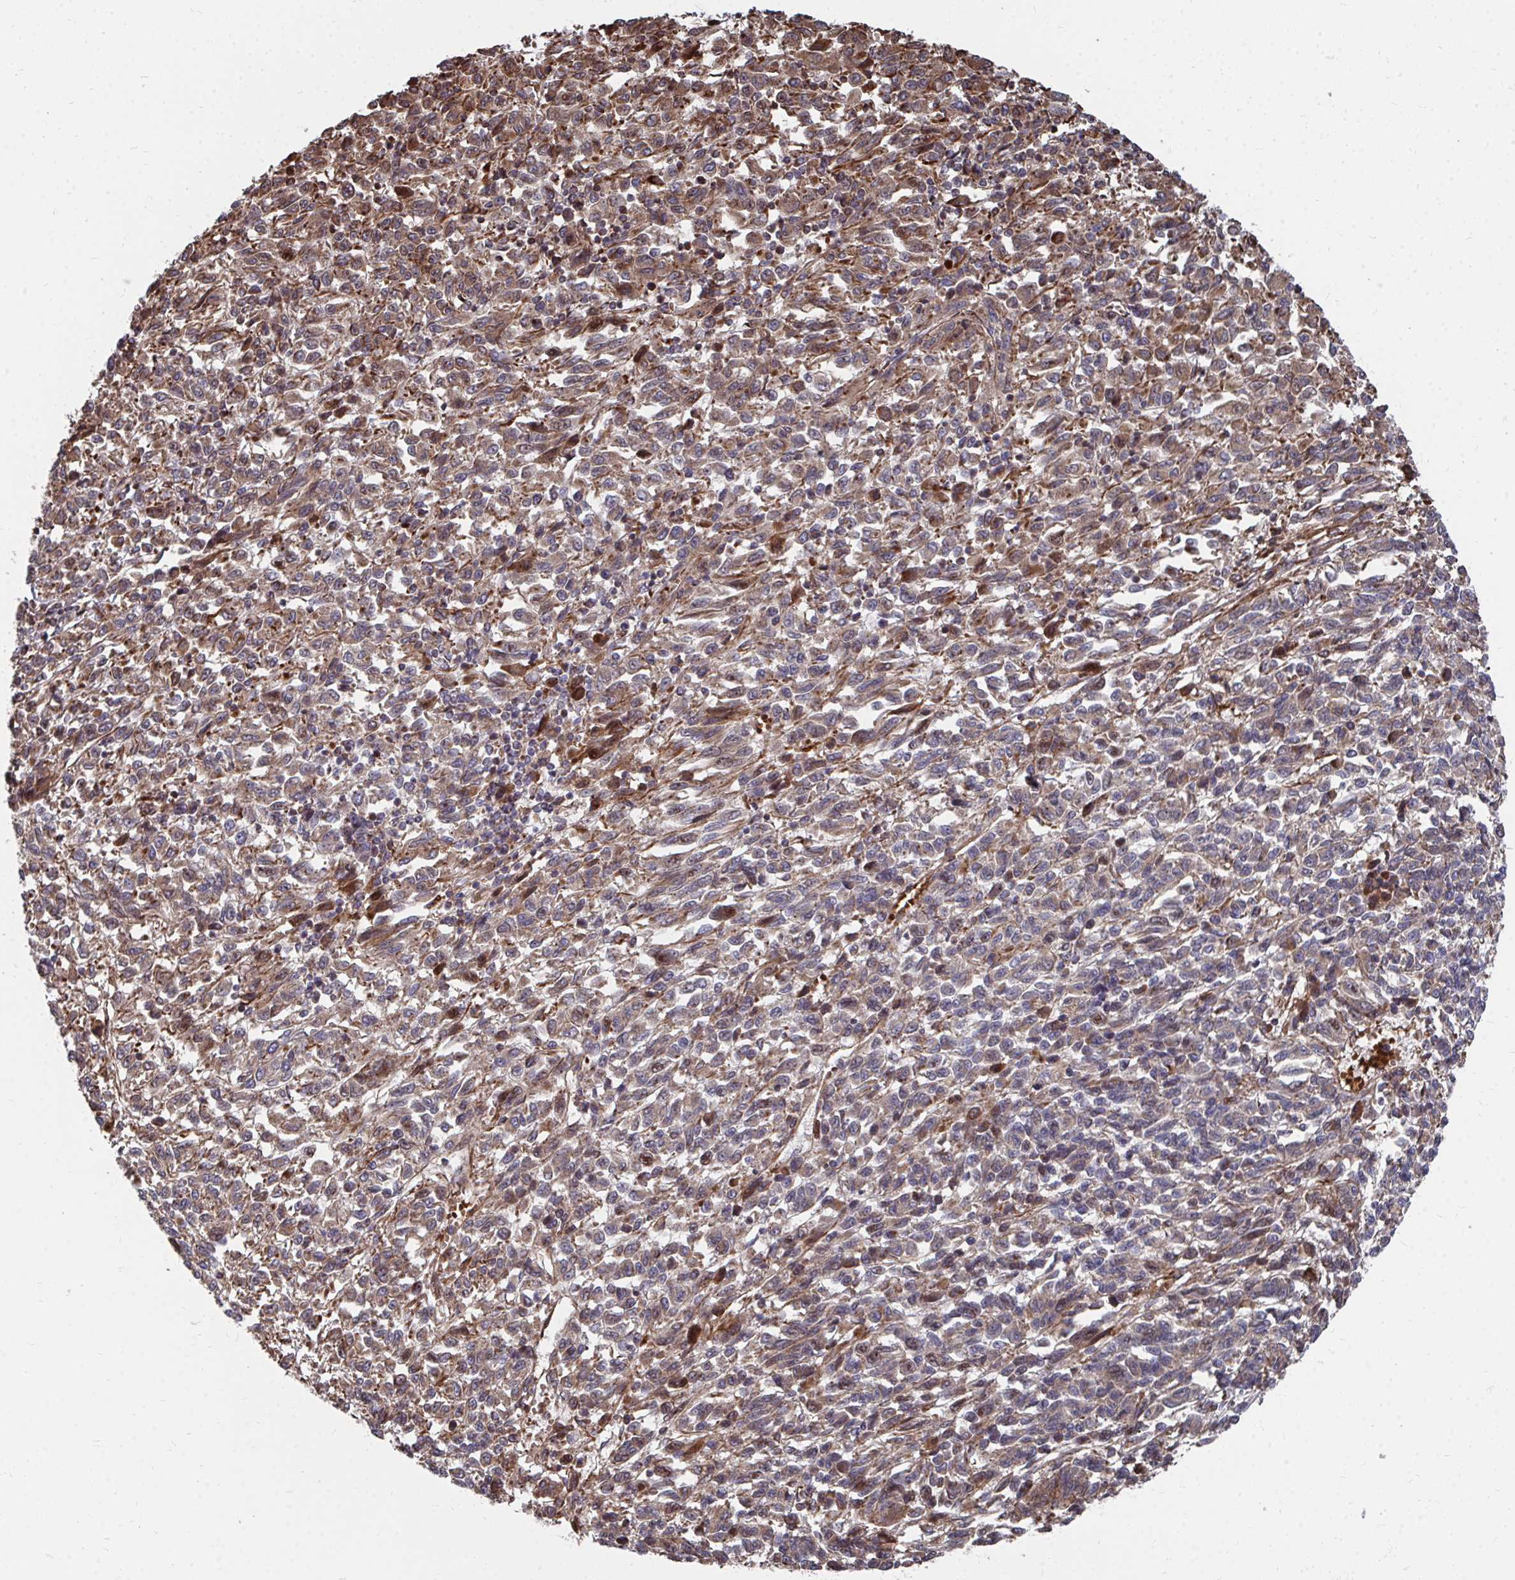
{"staining": {"intensity": "moderate", "quantity": ">75%", "location": "cytoplasmic/membranous"}, "tissue": "melanoma", "cell_type": "Tumor cells", "image_type": "cancer", "snomed": [{"axis": "morphology", "description": "Malignant melanoma, Metastatic site"}, {"axis": "topography", "description": "Lung"}], "caption": "Immunohistochemical staining of melanoma shows medium levels of moderate cytoplasmic/membranous positivity in approximately >75% of tumor cells.", "gene": "FAM89A", "patient": {"sex": "male", "age": 64}}